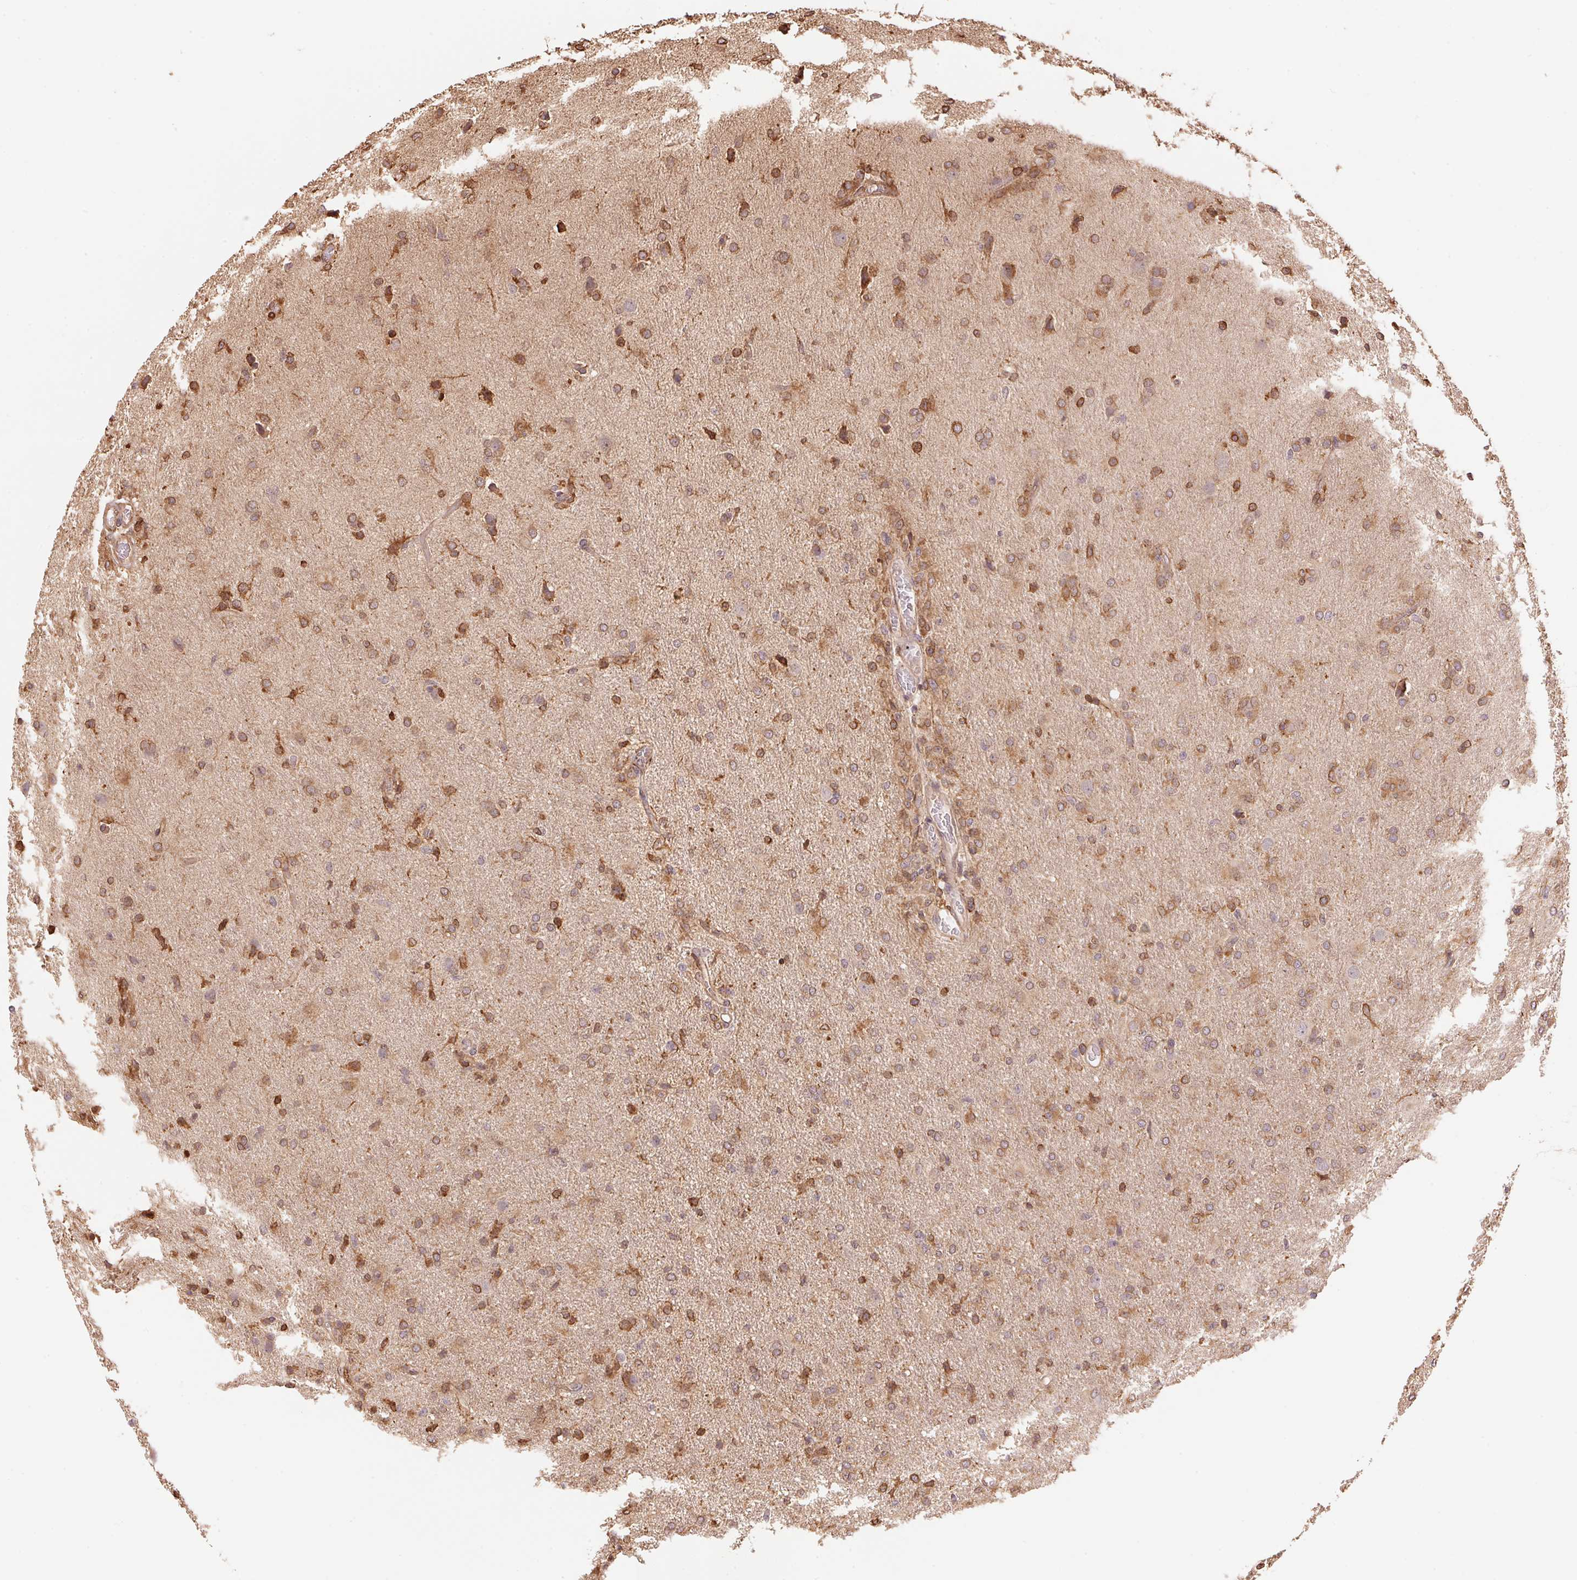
{"staining": {"intensity": "moderate", "quantity": ">75%", "location": "cytoplasmic/membranous"}, "tissue": "glioma", "cell_type": "Tumor cells", "image_type": "cancer", "snomed": [{"axis": "morphology", "description": "Glioma, malignant, High grade"}, {"axis": "topography", "description": "Brain"}], "caption": "The micrograph demonstrates staining of glioma, revealing moderate cytoplasmic/membranous protein expression (brown color) within tumor cells.", "gene": "C6orf163", "patient": {"sex": "male", "age": 68}}